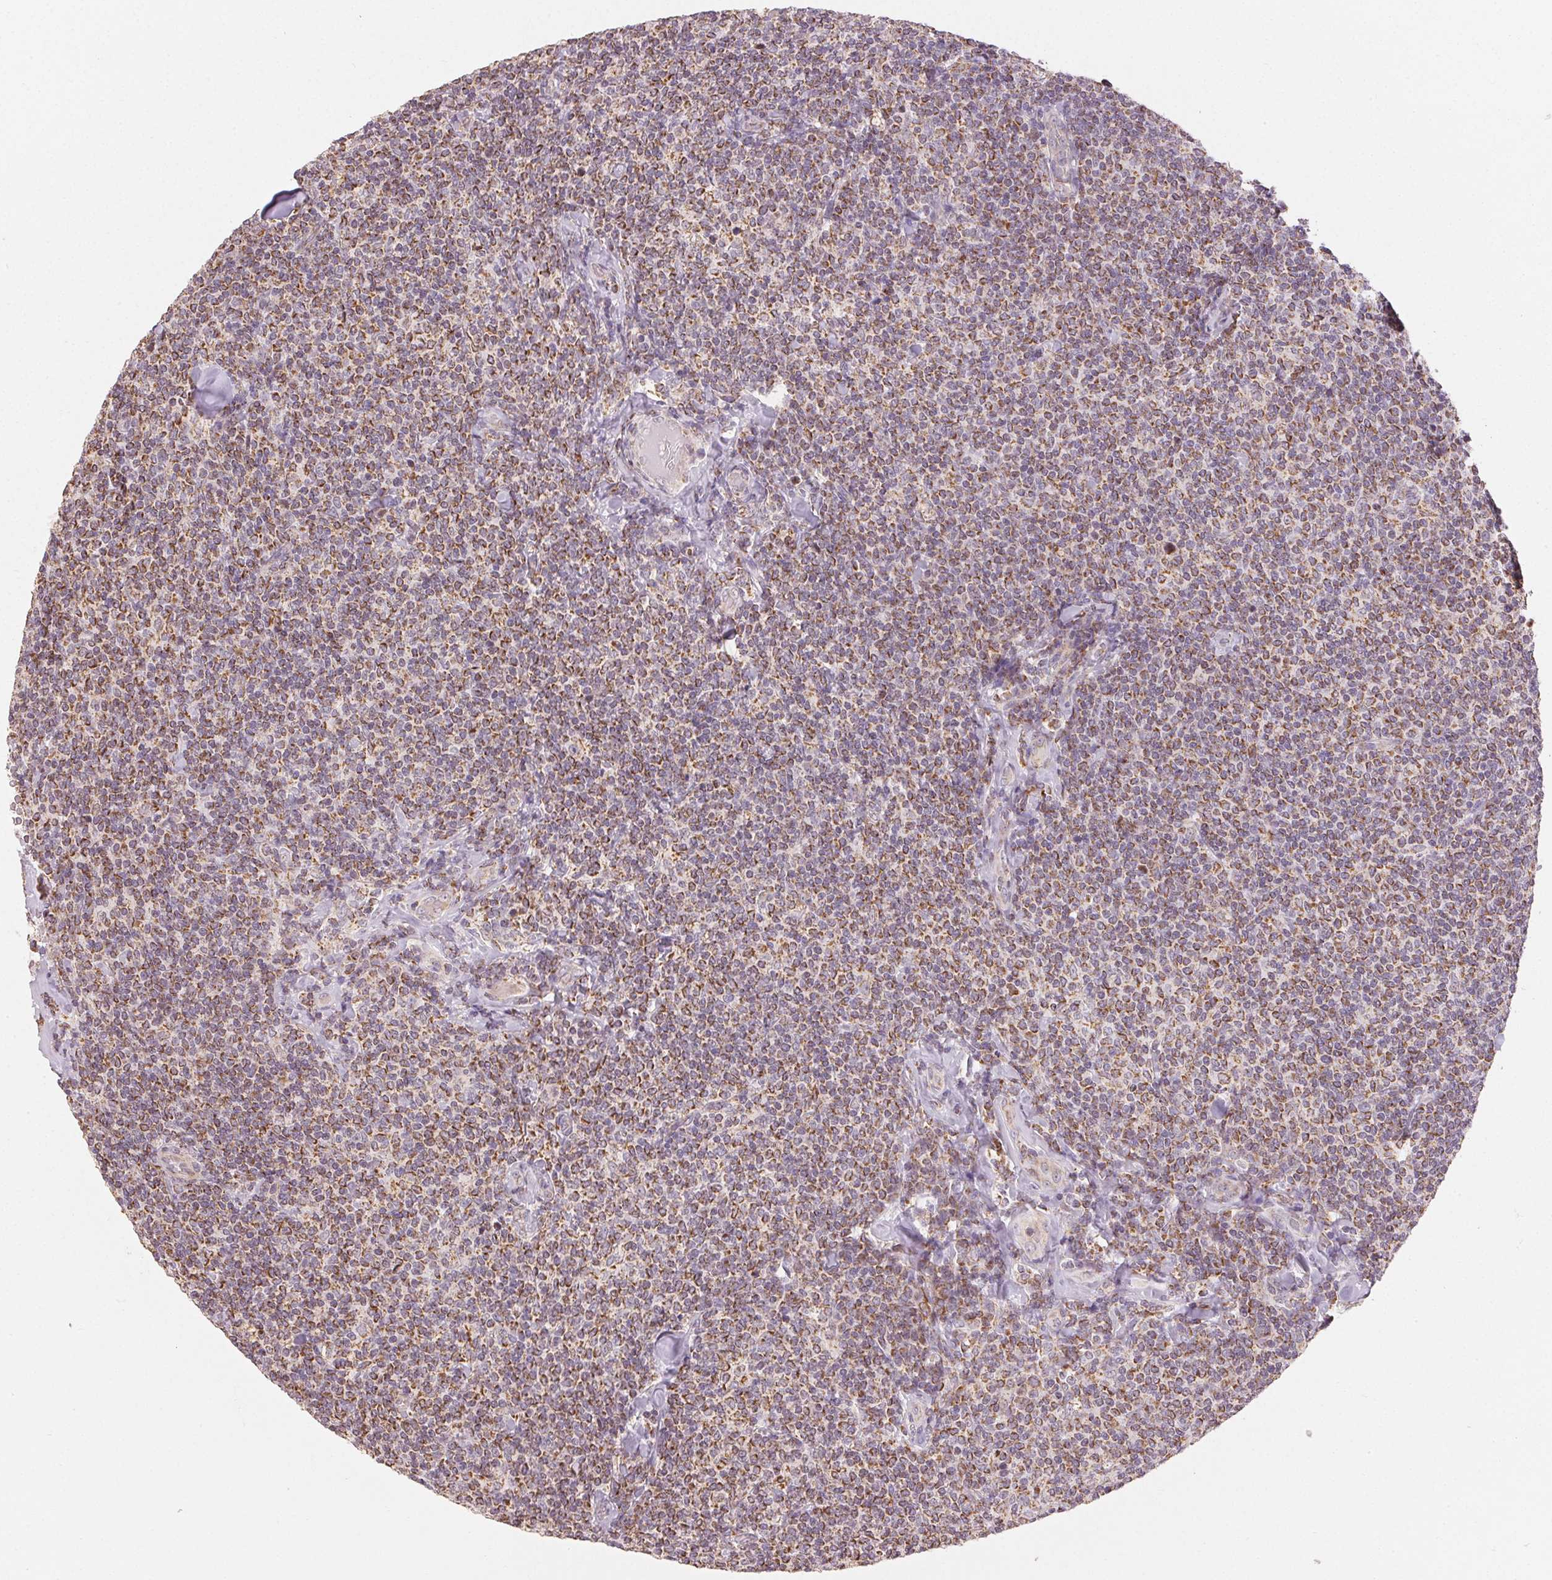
{"staining": {"intensity": "moderate", "quantity": ">75%", "location": "cytoplasmic/membranous"}, "tissue": "lymphoma", "cell_type": "Tumor cells", "image_type": "cancer", "snomed": [{"axis": "morphology", "description": "Malignant lymphoma, non-Hodgkin's type, Low grade"}, {"axis": "topography", "description": "Lymph node"}], "caption": "Low-grade malignant lymphoma, non-Hodgkin's type tissue displays moderate cytoplasmic/membranous expression in about >75% of tumor cells", "gene": "CLASP1", "patient": {"sex": "female", "age": 56}}